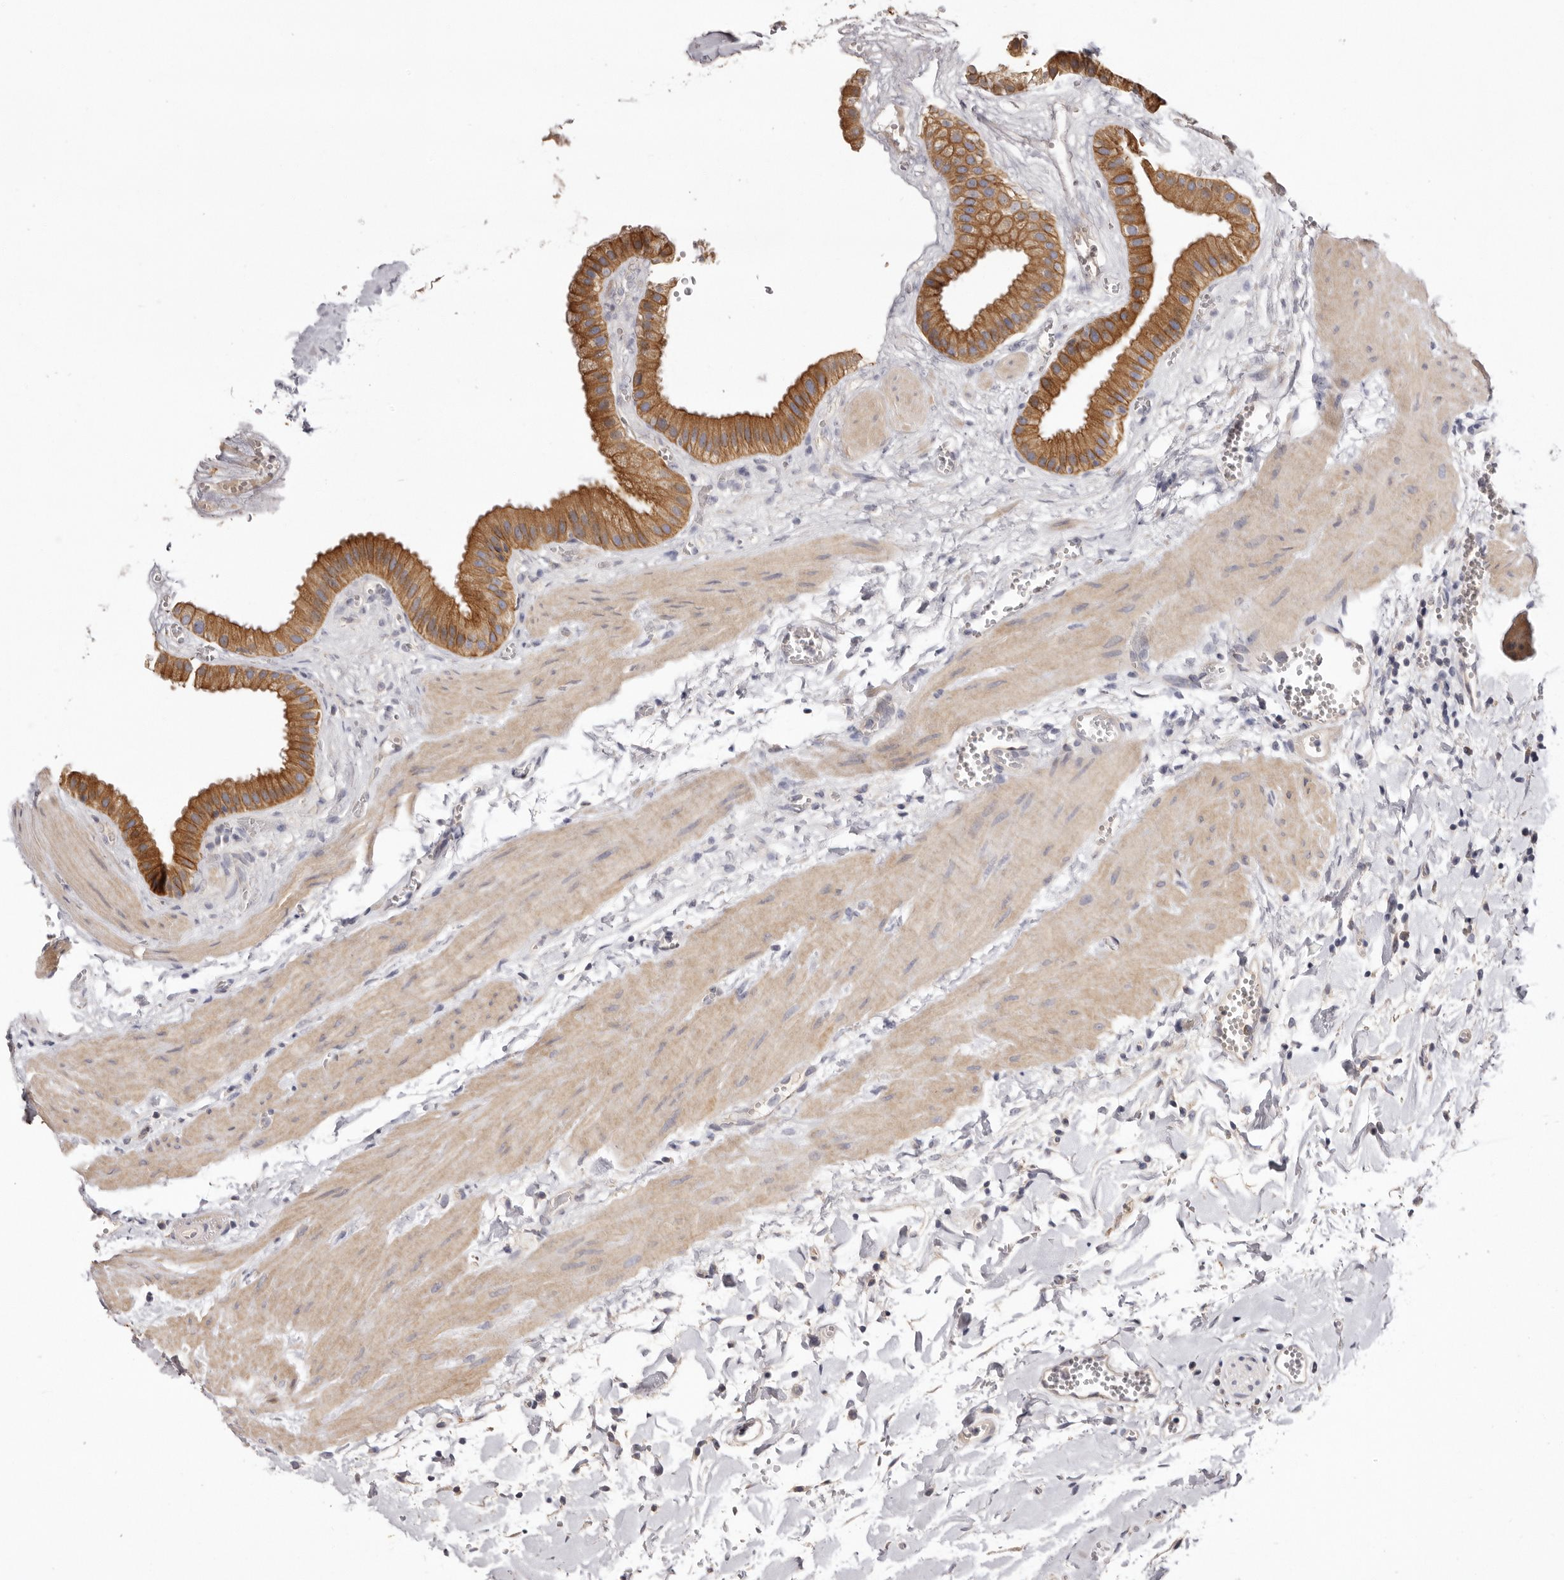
{"staining": {"intensity": "strong", "quantity": ">75%", "location": "cytoplasmic/membranous"}, "tissue": "gallbladder", "cell_type": "Glandular cells", "image_type": "normal", "snomed": [{"axis": "morphology", "description": "Normal tissue, NOS"}, {"axis": "topography", "description": "Gallbladder"}], "caption": "This image shows immunohistochemistry (IHC) staining of benign human gallbladder, with high strong cytoplasmic/membranous staining in approximately >75% of glandular cells.", "gene": "STK16", "patient": {"sex": "male", "age": 55}}